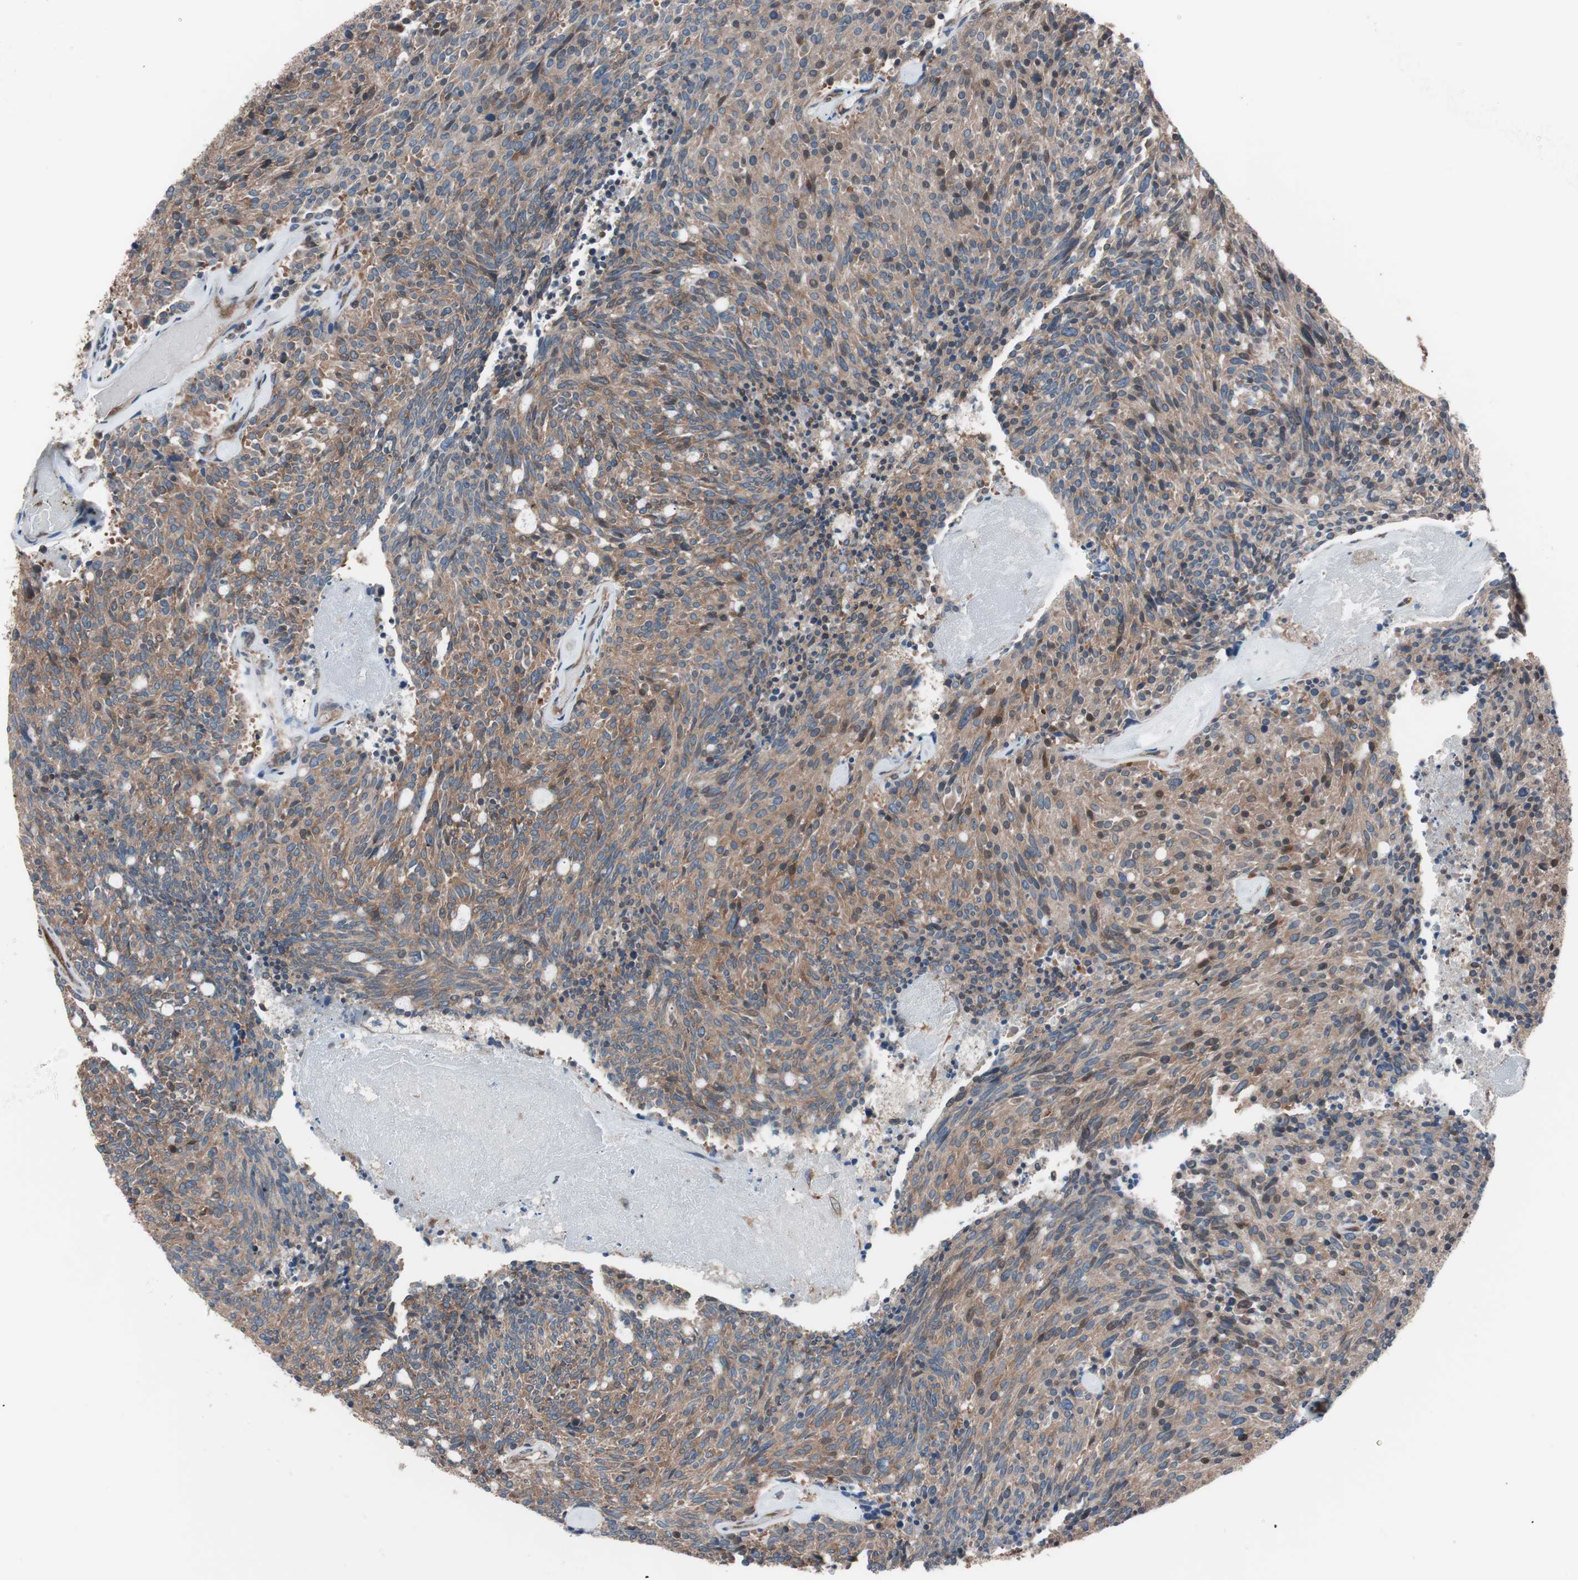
{"staining": {"intensity": "moderate", "quantity": ">75%", "location": "cytoplasmic/membranous"}, "tissue": "carcinoid", "cell_type": "Tumor cells", "image_type": "cancer", "snomed": [{"axis": "morphology", "description": "Carcinoid, malignant, NOS"}, {"axis": "topography", "description": "Pancreas"}], "caption": "Protein staining of carcinoid (malignant) tissue demonstrates moderate cytoplasmic/membranous staining in approximately >75% of tumor cells.", "gene": "SEC31A", "patient": {"sex": "female", "age": 54}}